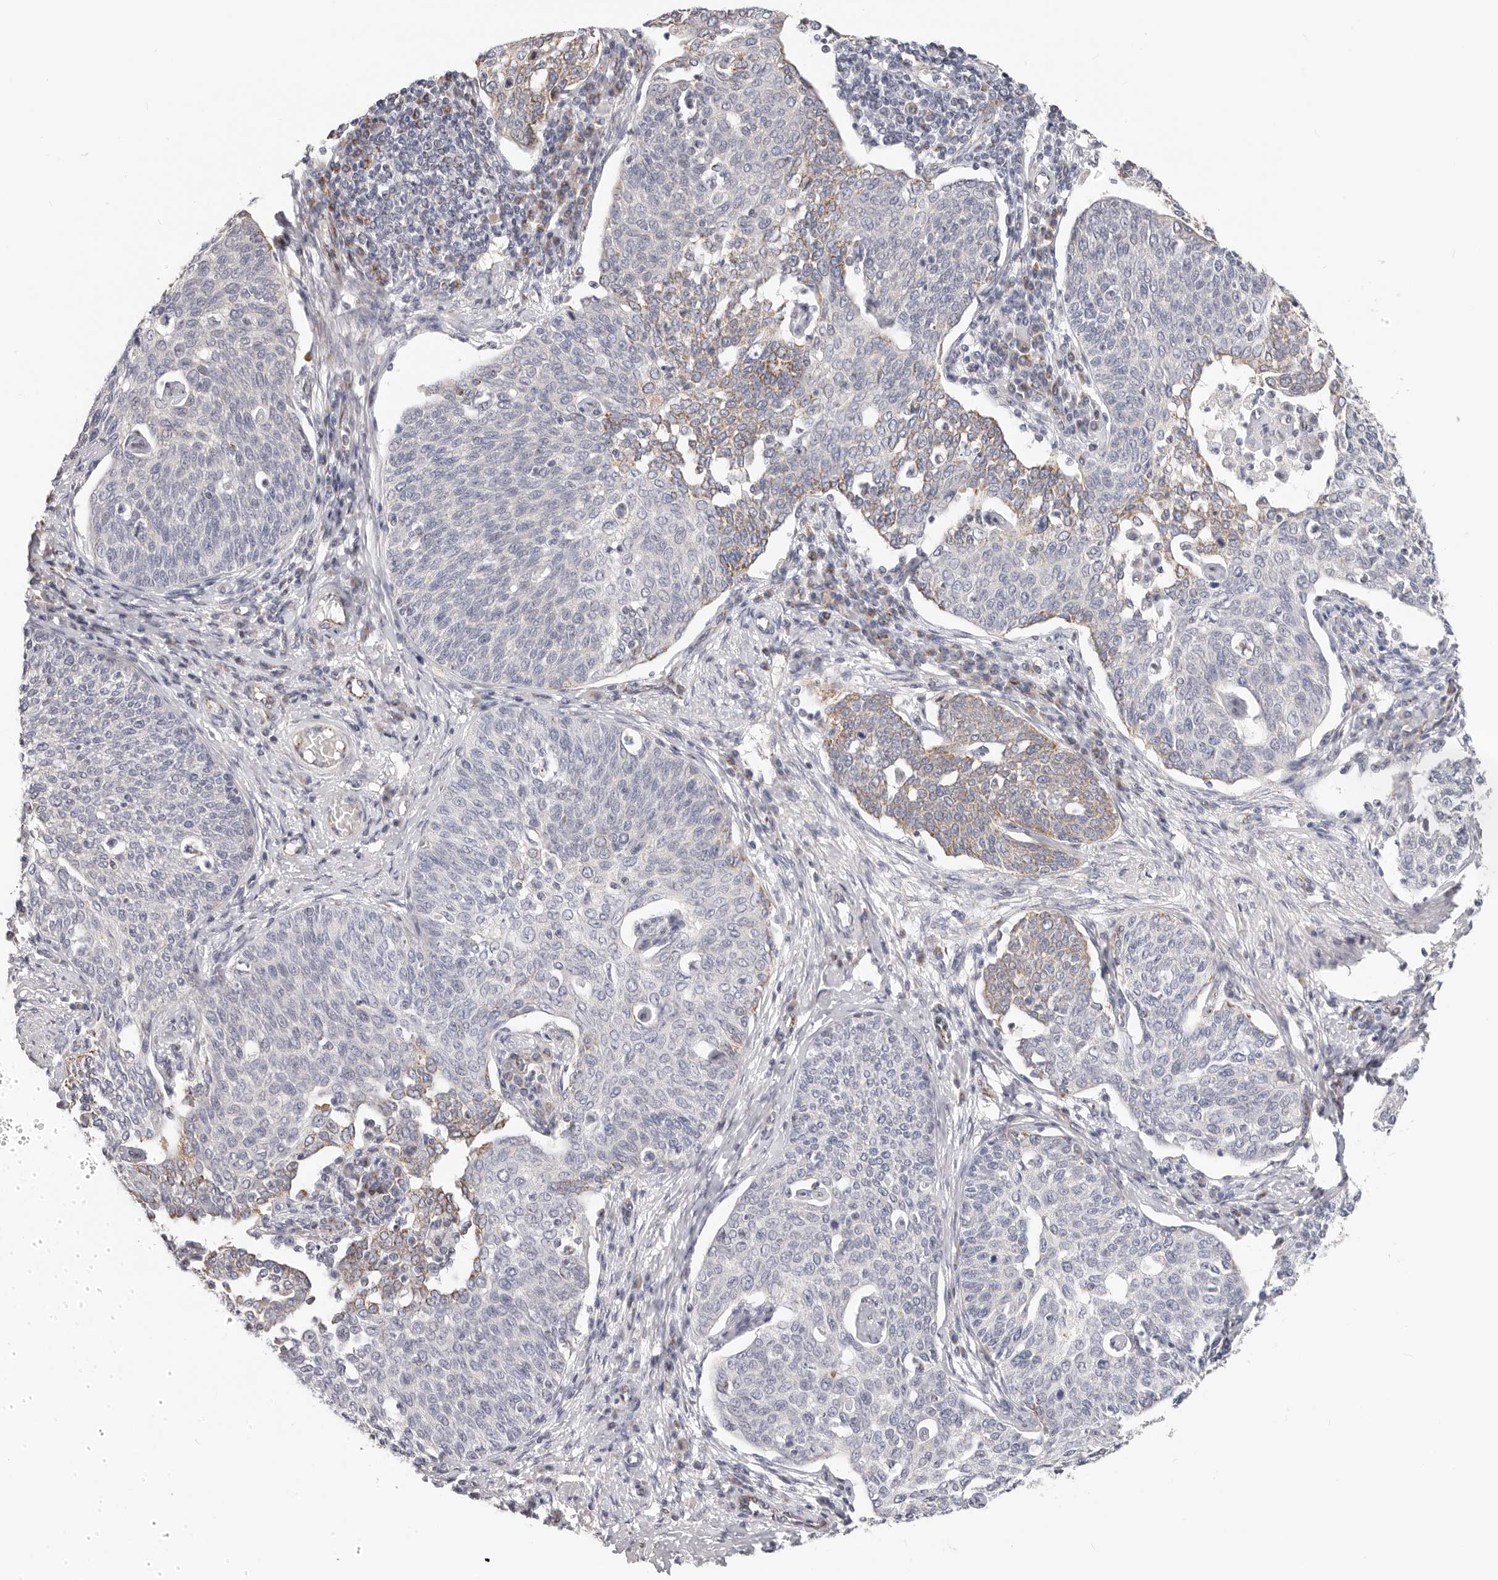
{"staining": {"intensity": "weak", "quantity": "25%-75%", "location": "cytoplasmic/membranous"}, "tissue": "cervical cancer", "cell_type": "Tumor cells", "image_type": "cancer", "snomed": [{"axis": "morphology", "description": "Squamous cell carcinoma, NOS"}, {"axis": "topography", "description": "Cervix"}], "caption": "This micrograph reveals cervical squamous cell carcinoma stained with IHC to label a protein in brown. The cytoplasmic/membranous of tumor cells show weak positivity for the protein. Nuclei are counter-stained blue.", "gene": "AFDN", "patient": {"sex": "female", "age": 34}}